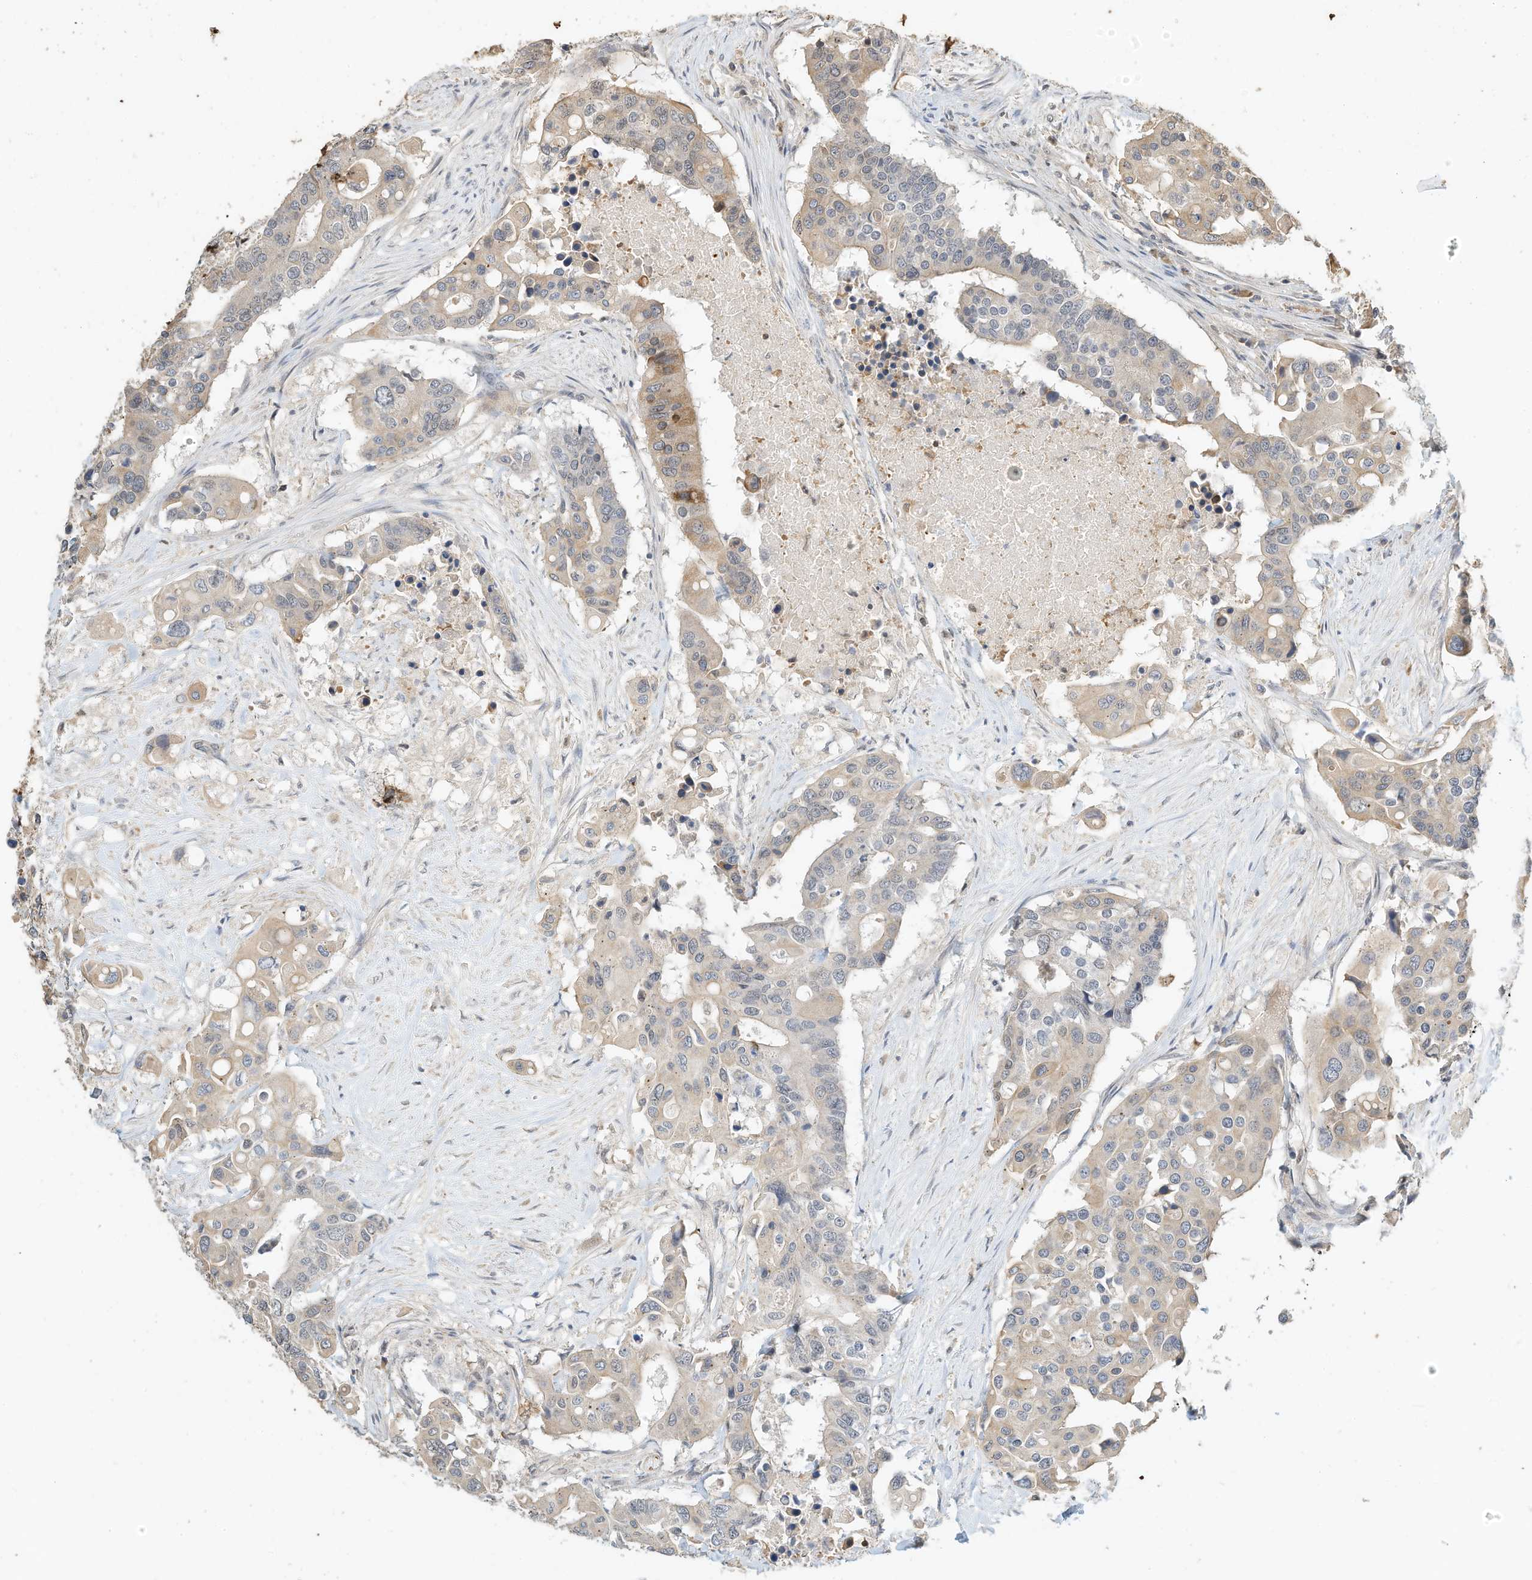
{"staining": {"intensity": "moderate", "quantity": "<25%", "location": "cytoplasmic/membranous"}, "tissue": "colorectal cancer", "cell_type": "Tumor cells", "image_type": "cancer", "snomed": [{"axis": "morphology", "description": "Adenocarcinoma, NOS"}, {"axis": "topography", "description": "Colon"}], "caption": "IHC (DAB (3,3'-diaminobenzidine)) staining of human colorectal cancer shows moderate cytoplasmic/membranous protein staining in approximately <25% of tumor cells.", "gene": "OFD1", "patient": {"sex": "male", "age": 77}}